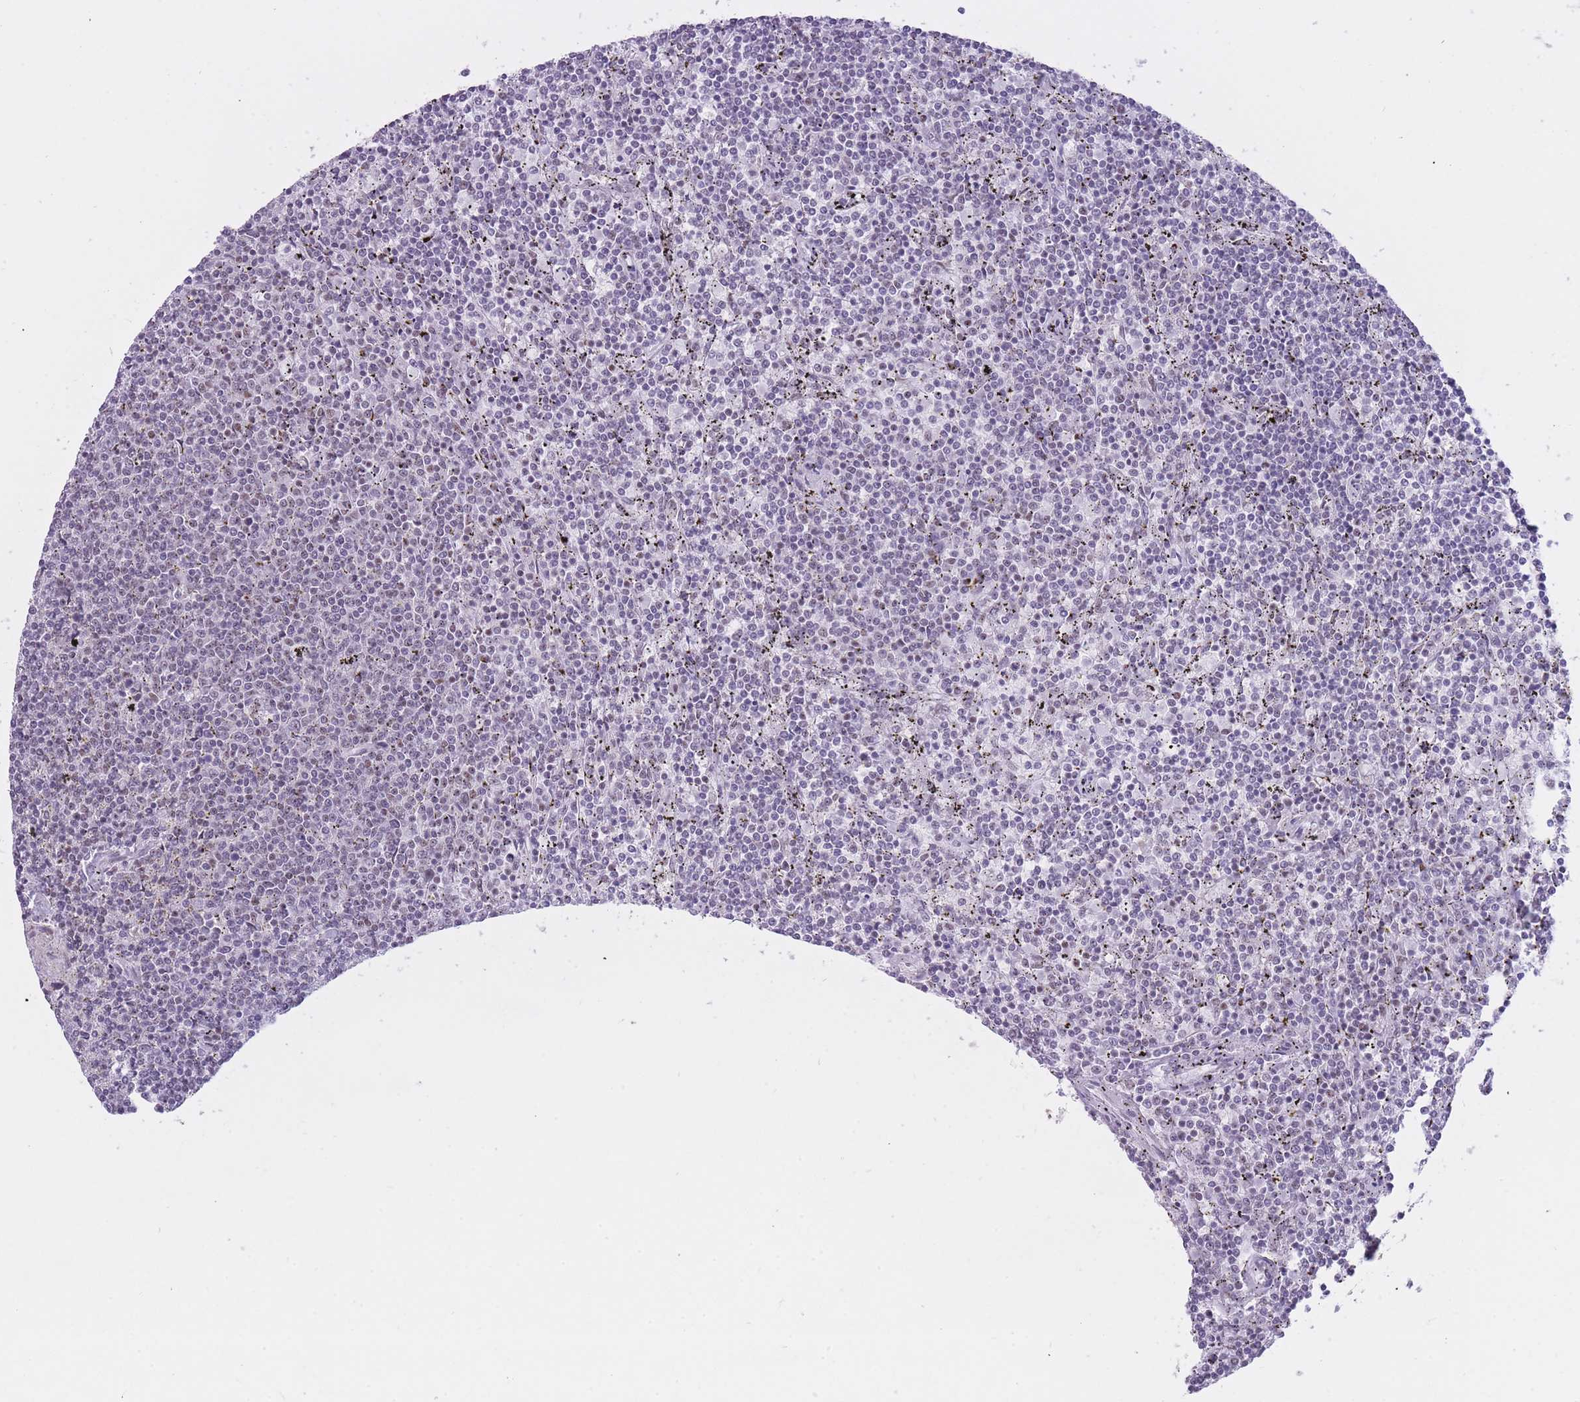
{"staining": {"intensity": "negative", "quantity": "none", "location": "none"}, "tissue": "lymphoma", "cell_type": "Tumor cells", "image_type": "cancer", "snomed": [{"axis": "morphology", "description": "Malignant lymphoma, non-Hodgkin's type, Low grade"}, {"axis": "topography", "description": "Spleen"}], "caption": "Immunohistochemistry (IHC) image of human low-grade malignant lymphoma, non-Hodgkin's type stained for a protein (brown), which exhibits no positivity in tumor cells.", "gene": "HNRNPUL1", "patient": {"sex": "female", "age": 50}}